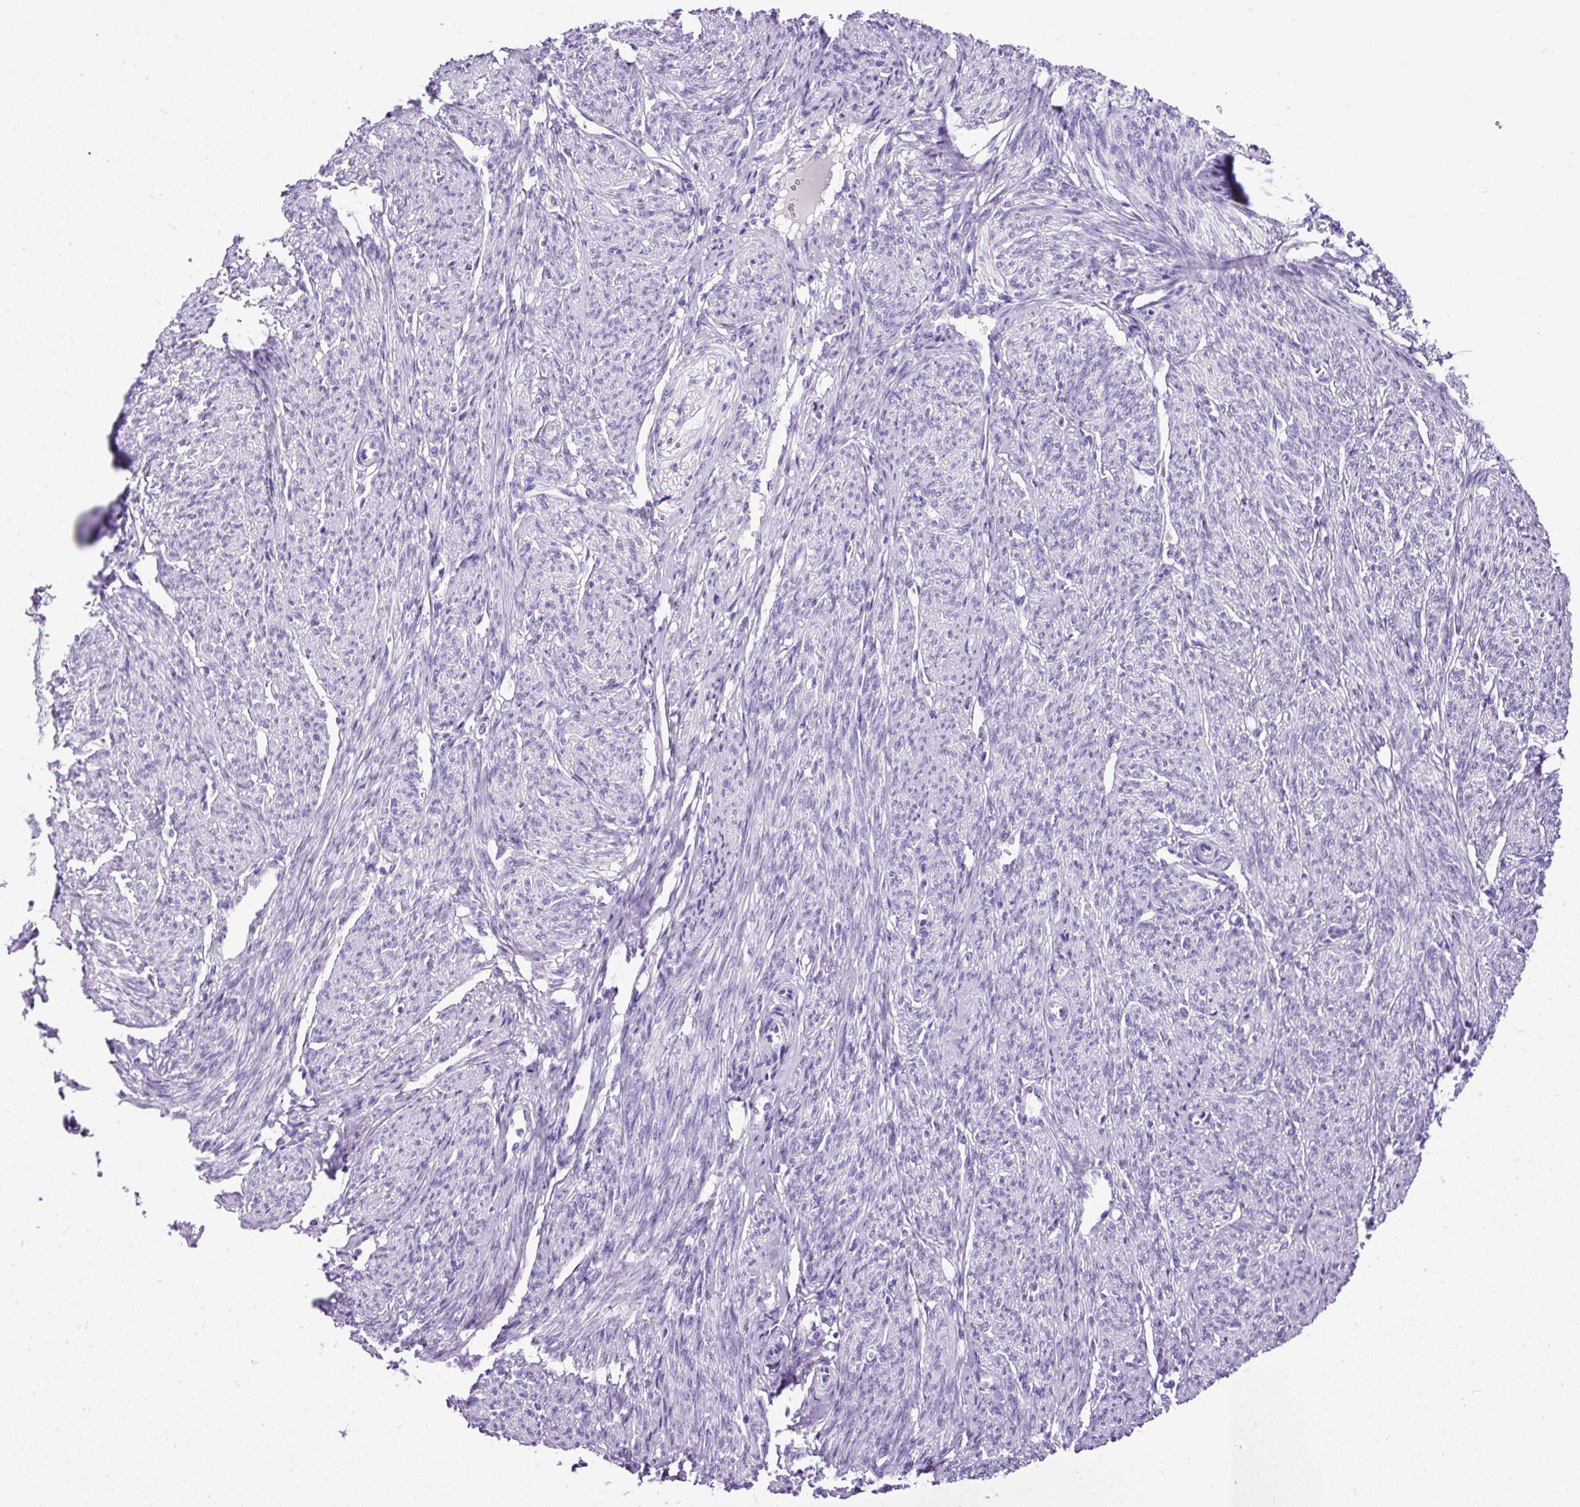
{"staining": {"intensity": "negative", "quantity": "none", "location": "none"}, "tissue": "smooth muscle", "cell_type": "Smooth muscle cells", "image_type": "normal", "snomed": [{"axis": "morphology", "description": "Normal tissue, NOS"}, {"axis": "topography", "description": "Smooth muscle"}], "caption": "DAB immunohistochemical staining of normal smooth muscle displays no significant staining in smooth muscle cells. (DAB immunohistochemistry, high magnification).", "gene": "PDIA2", "patient": {"sex": "female", "age": 65}}